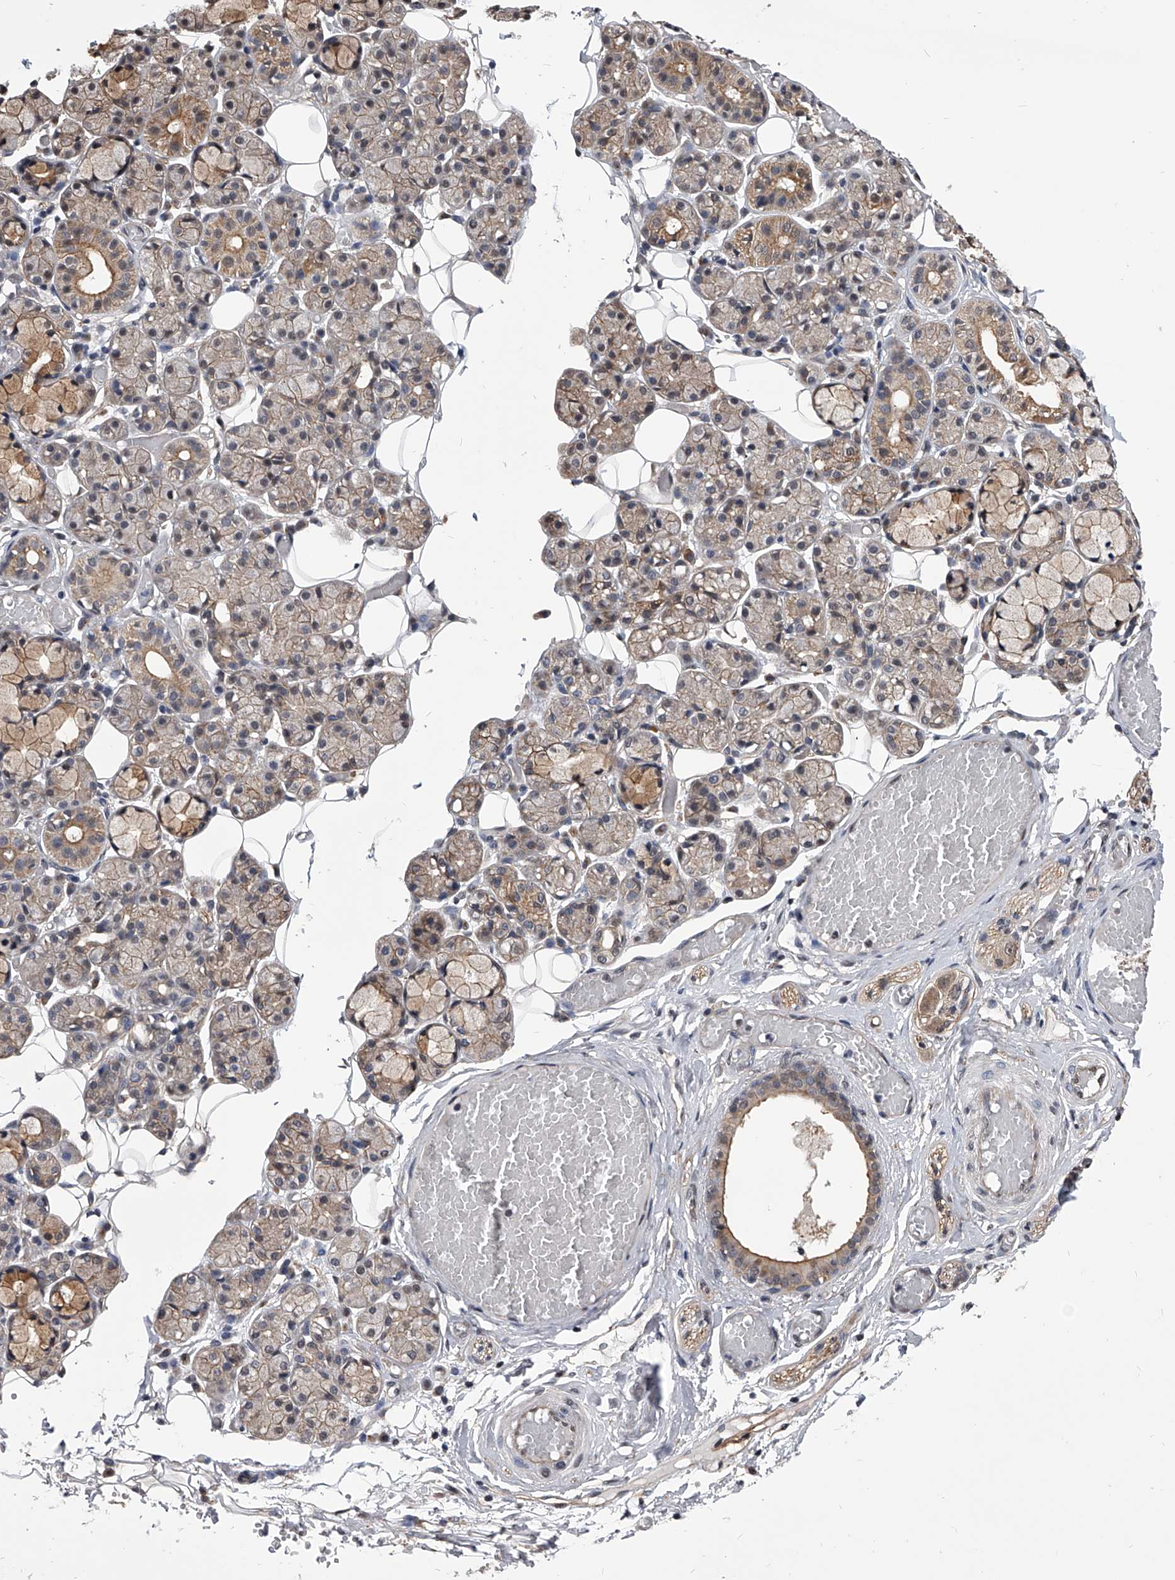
{"staining": {"intensity": "moderate", "quantity": "25%-75%", "location": "cytoplasmic/membranous"}, "tissue": "salivary gland", "cell_type": "Glandular cells", "image_type": "normal", "snomed": [{"axis": "morphology", "description": "Normal tissue, NOS"}, {"axis": "topography", "description": "Salivary gland"}], "caption": "This is a micrograph of IHC staining of unremarkable salivary gland, which shows moderate expression in the cytoplasmic/membranous of glandular cells.", "gene": "ZNF76", "patient": {"sex": "male", "age": 63}}